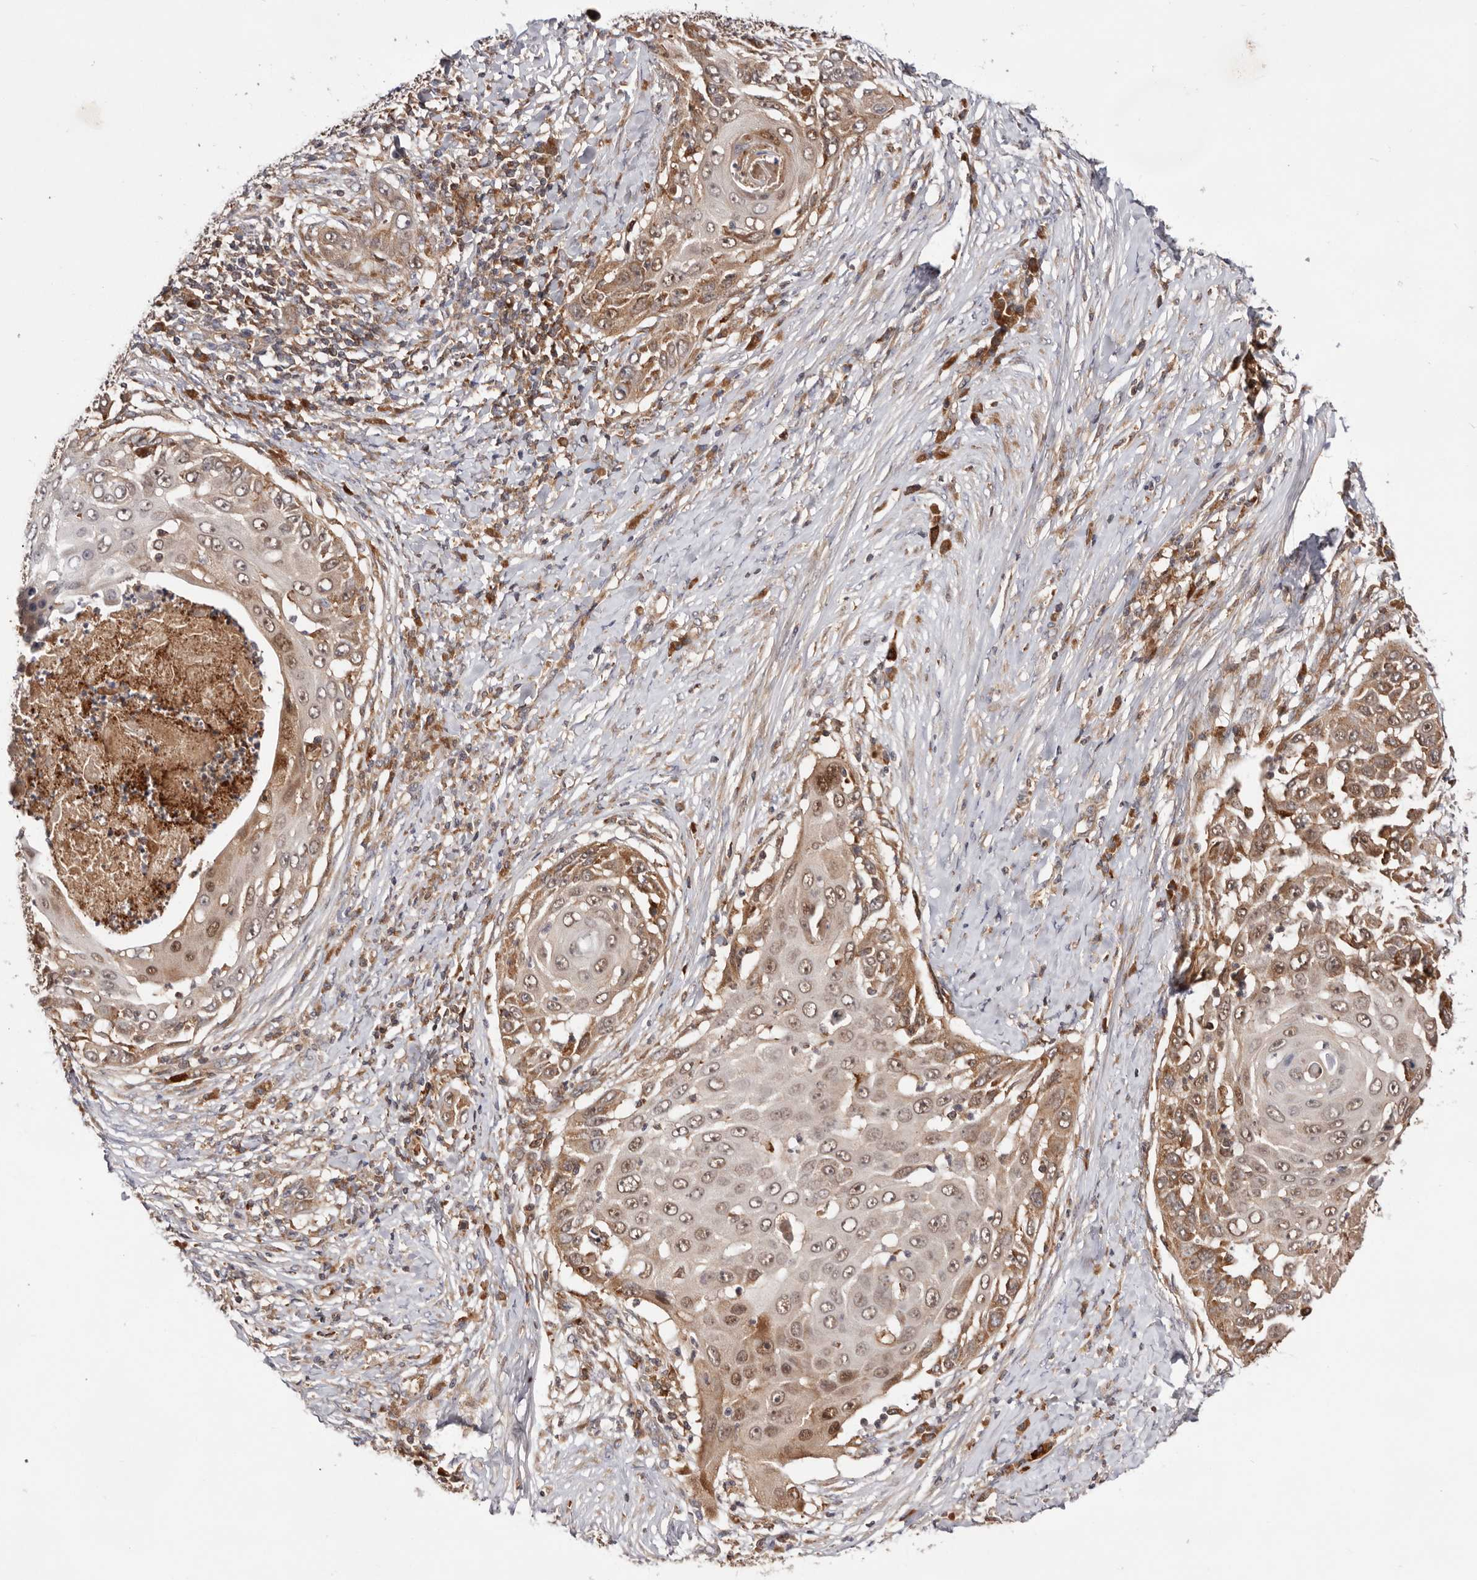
{"staining": {"intensity": "moderate", "quantity": "25%-75%", "location": "cytoplasmic/membranous,nuclear"}, "tissue": "skin cancer", "cell_type": "Tumor cells", "image_type": "cancer", "snomed": [{"axis": "morphology", "description": "Squamous cell carcinoma, NOS"}, {"axis": "topography", "description": "Skin"}], "caption": "Immunohistochemistry (DAB) staining of human skin squamous cell carcinoma displays moderate cytoplasmic/membranous and nuclear protein positivity in approximately 25%-75% of tumor cells.", "gene": "RNF213", "patient": {"sex": "female", "age": 44}}